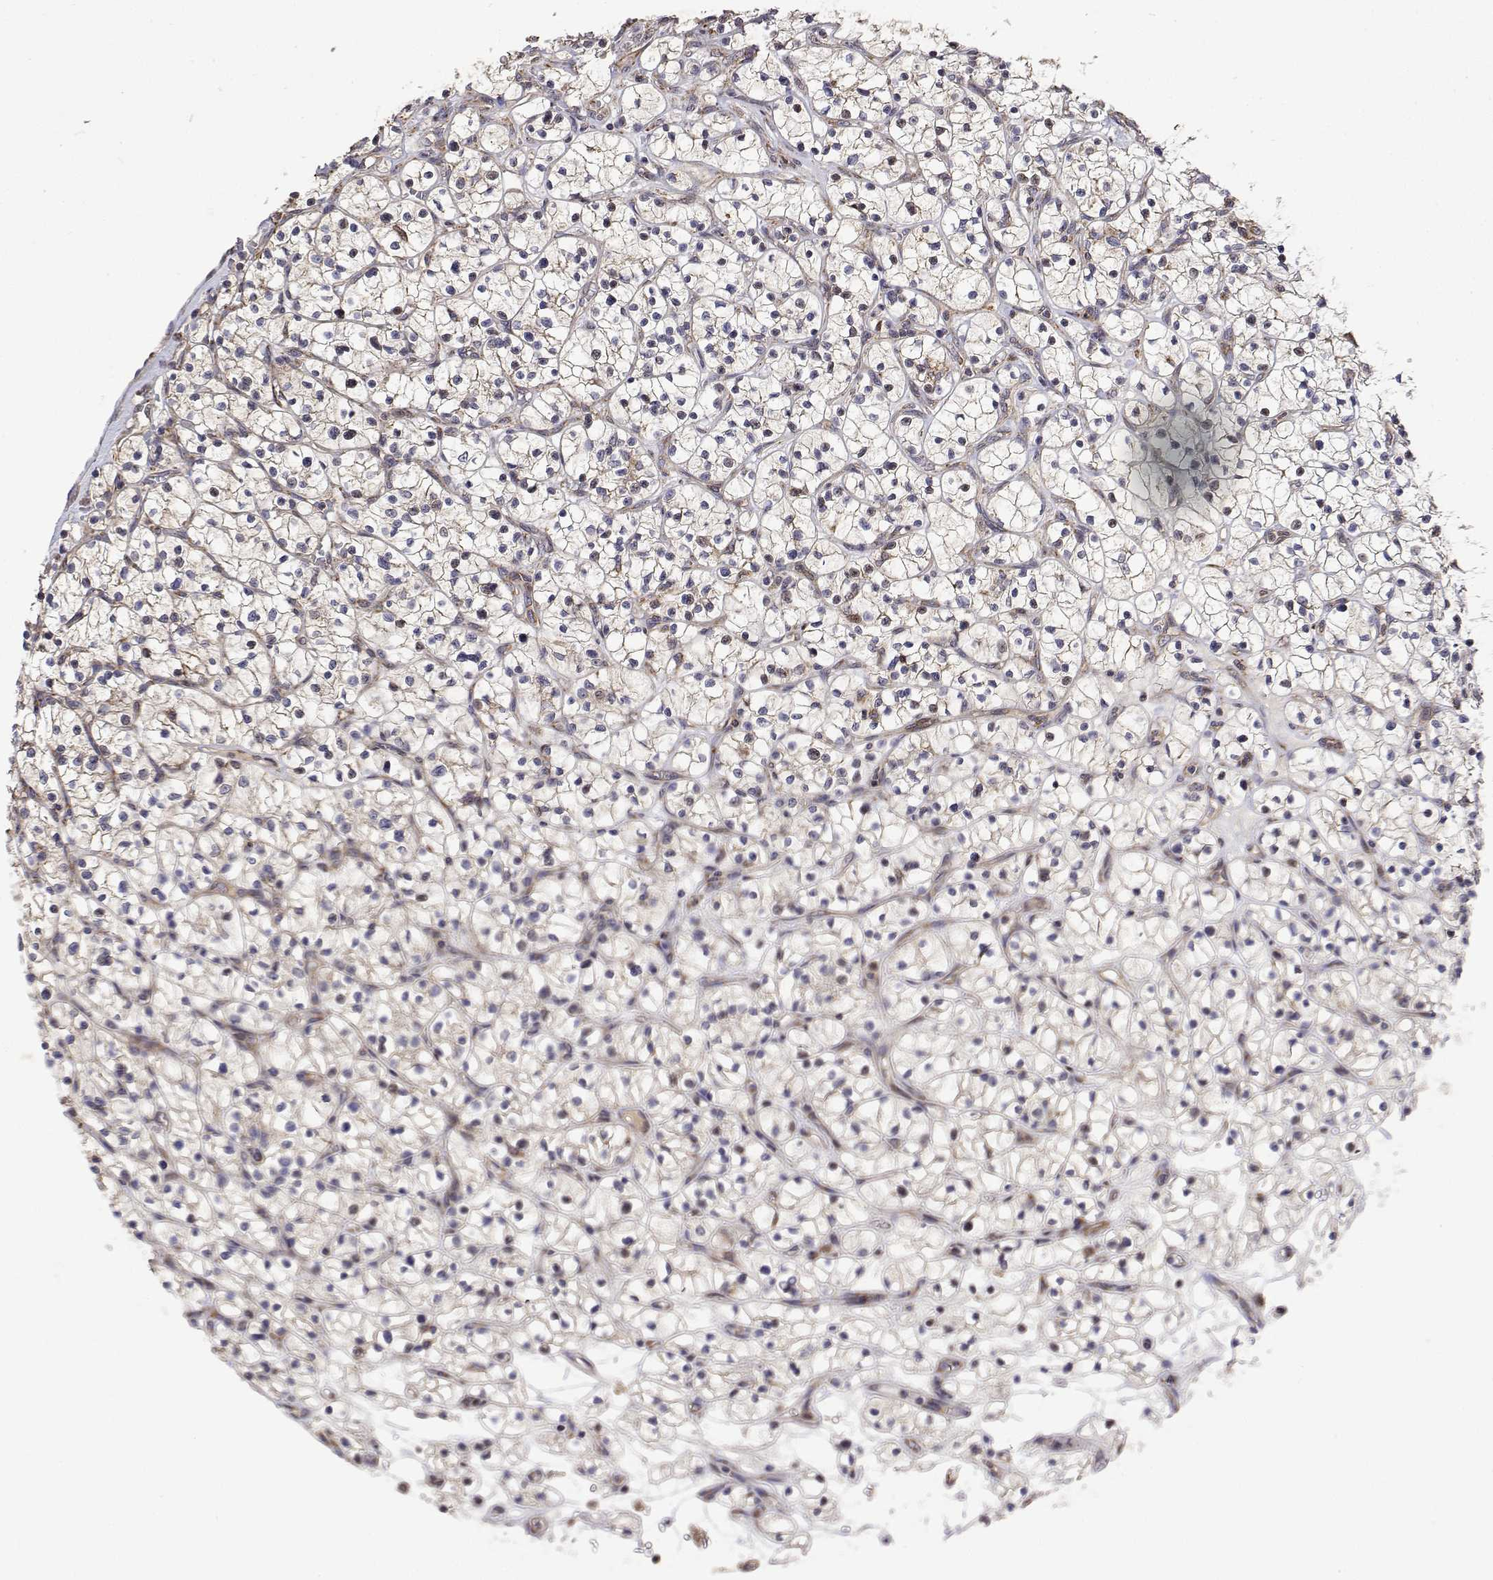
{"staining": {"intensity": "weak", "quantity": "25%-75%", "location": "cytoplasmic/membranous"}, "tissue": "renal cancer", "cell_type": "Tumor cells", "image_type": "cancer", "snomed": [{"axis": "morphology", "description": "Adenocarcinoma, NOS"}, {"axis": "topography", "description": "Kidney"}], "caption": "Adenocarcinoma (renal) was stained to show a protein in brown. There is low levels of weak cytoplasmic/membranous staining in approximately 25%-75% of tumor cells.", "gene": "GADD45GIP1", "patient": {"sex": "female", "age": 64}}